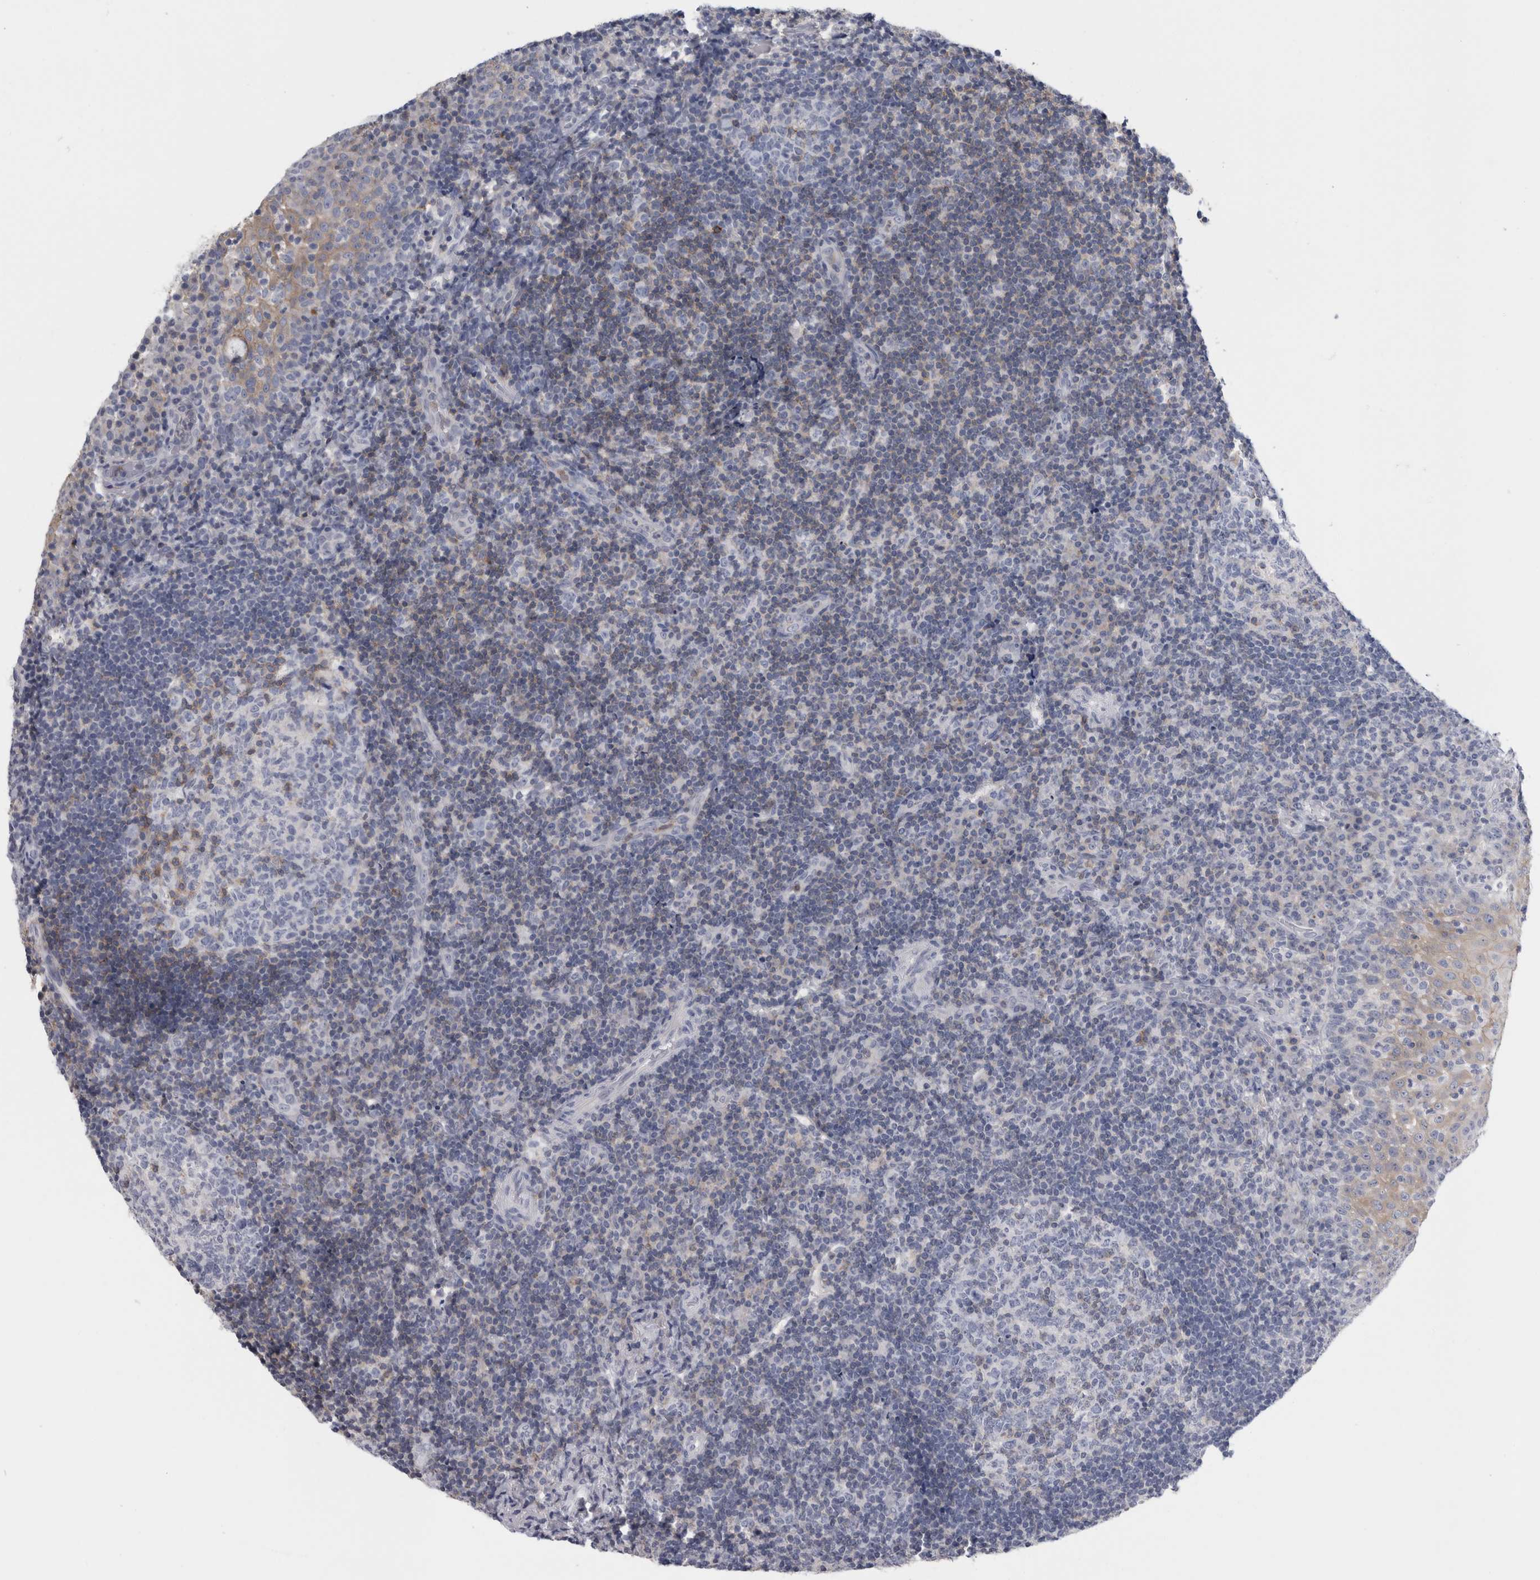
{"staining": {"intensity": "weak", "quantity": "<25%", "location": "cytoplasmic/membranous"}, "tissue": "tonsil", "cell_type": "Germinal center cells", "image_type": "normal", "snomed": [{"axis": "morphology", "description": "Normal tissue, NOS"}, {"axis": "topography", "description": "Tonsil"}], "caption": "Benign tonsil was stained to show a protein in brown. There is no significant staining in germinal center cells.", "gene": "ANKFY1", "patient": {"sex": "female", "age": 40}}